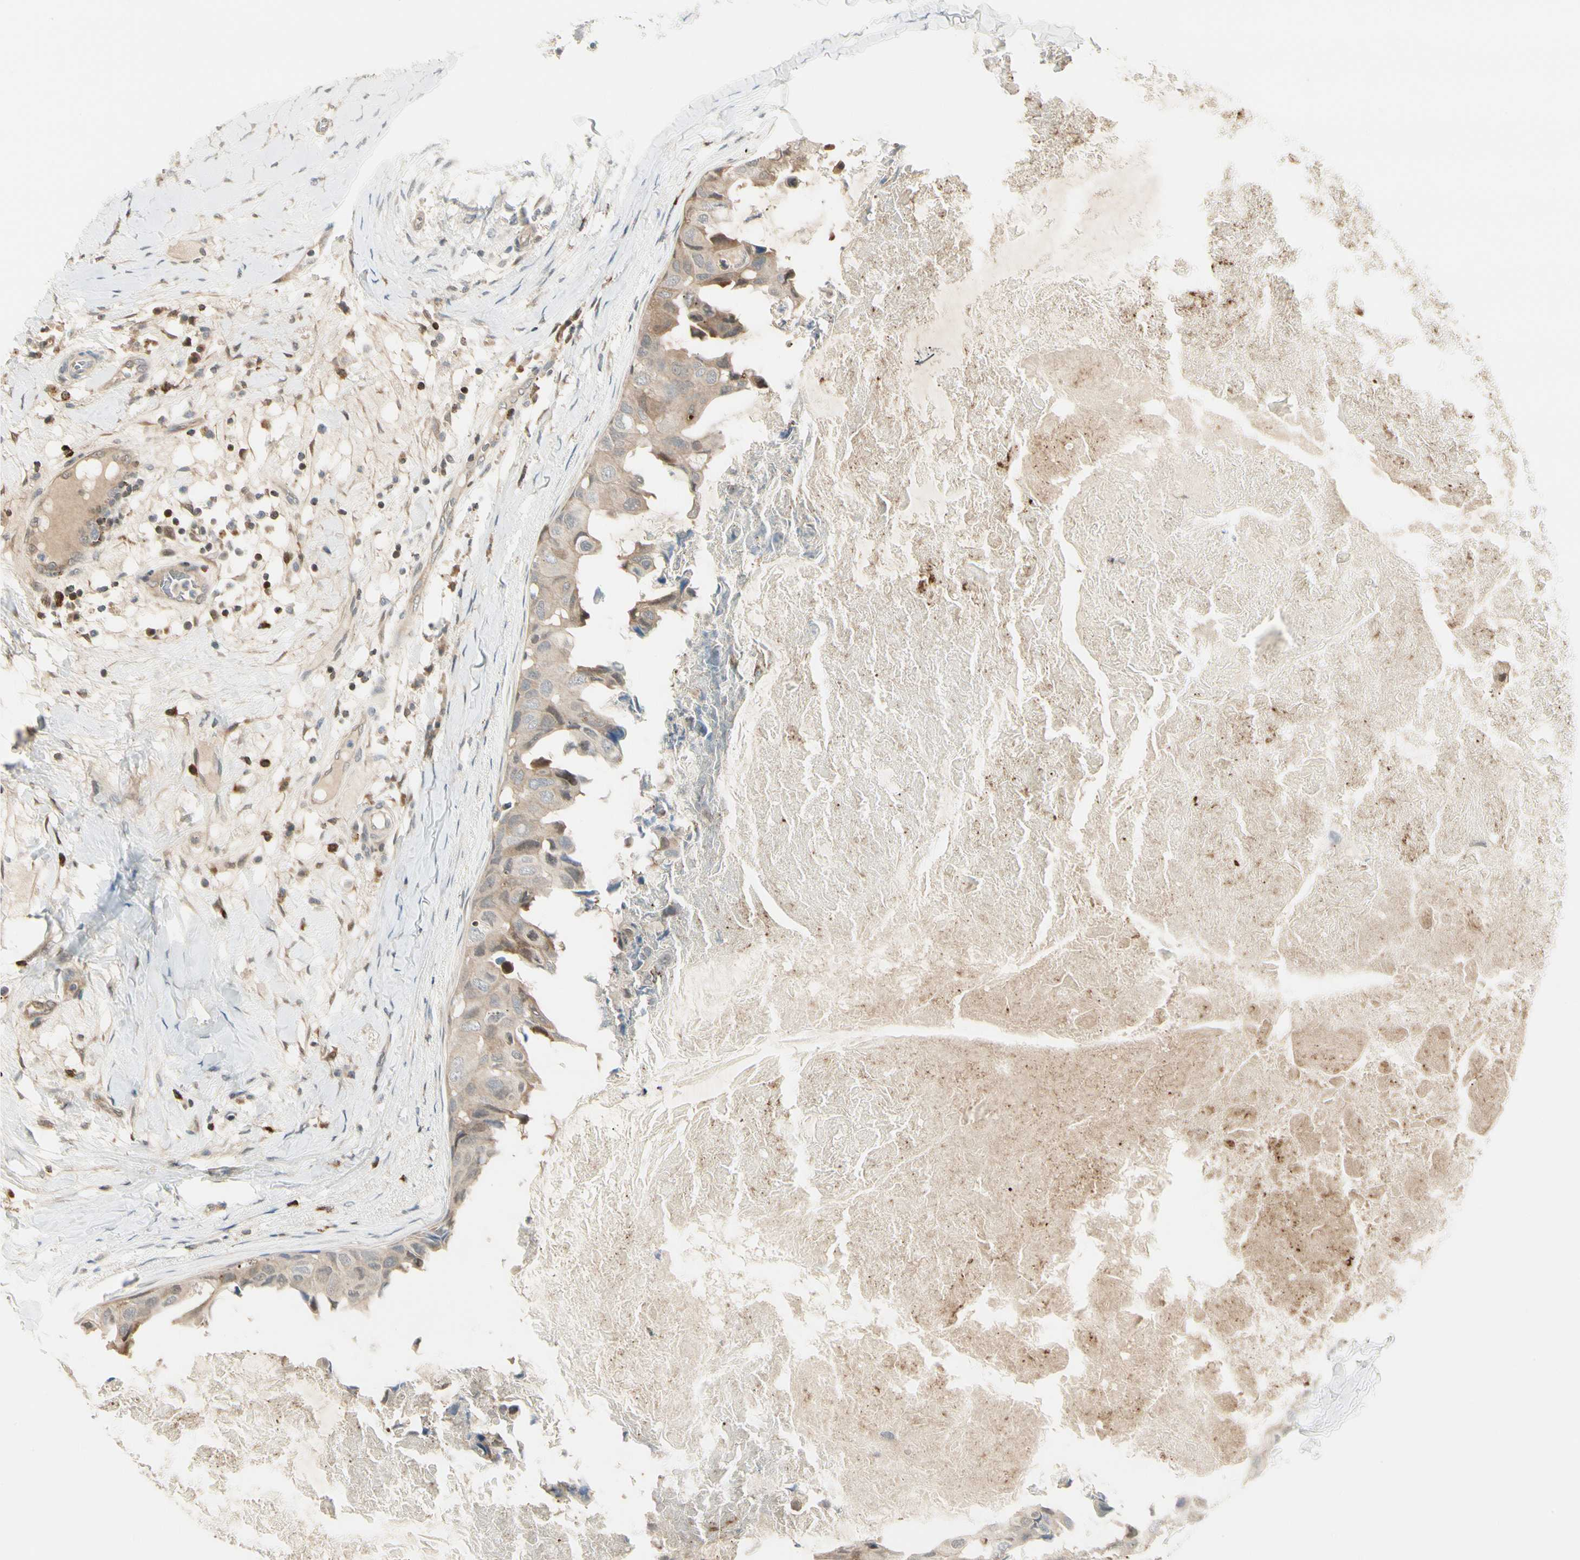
{"staining": {"intensity": "weak", "quantity": ">75%", "location": "cytoplasmic/membranous"}, "tissue": "breast cancer", "cell_type": "Tumor cells", "image_type": "cancer", "snomed": [{"axis": "morphology", "description": "Duct carcinoma"}, {"axis": "topography", "description": "Breast"}], "caption": "This is a micrograph of immunohistochemistry staining of breast cancer, which shows weak positivity in the cytoplasmic/membranous of tumor cells.", "gene": "EVC", "patient": {"sex": "female", "age": 40}}